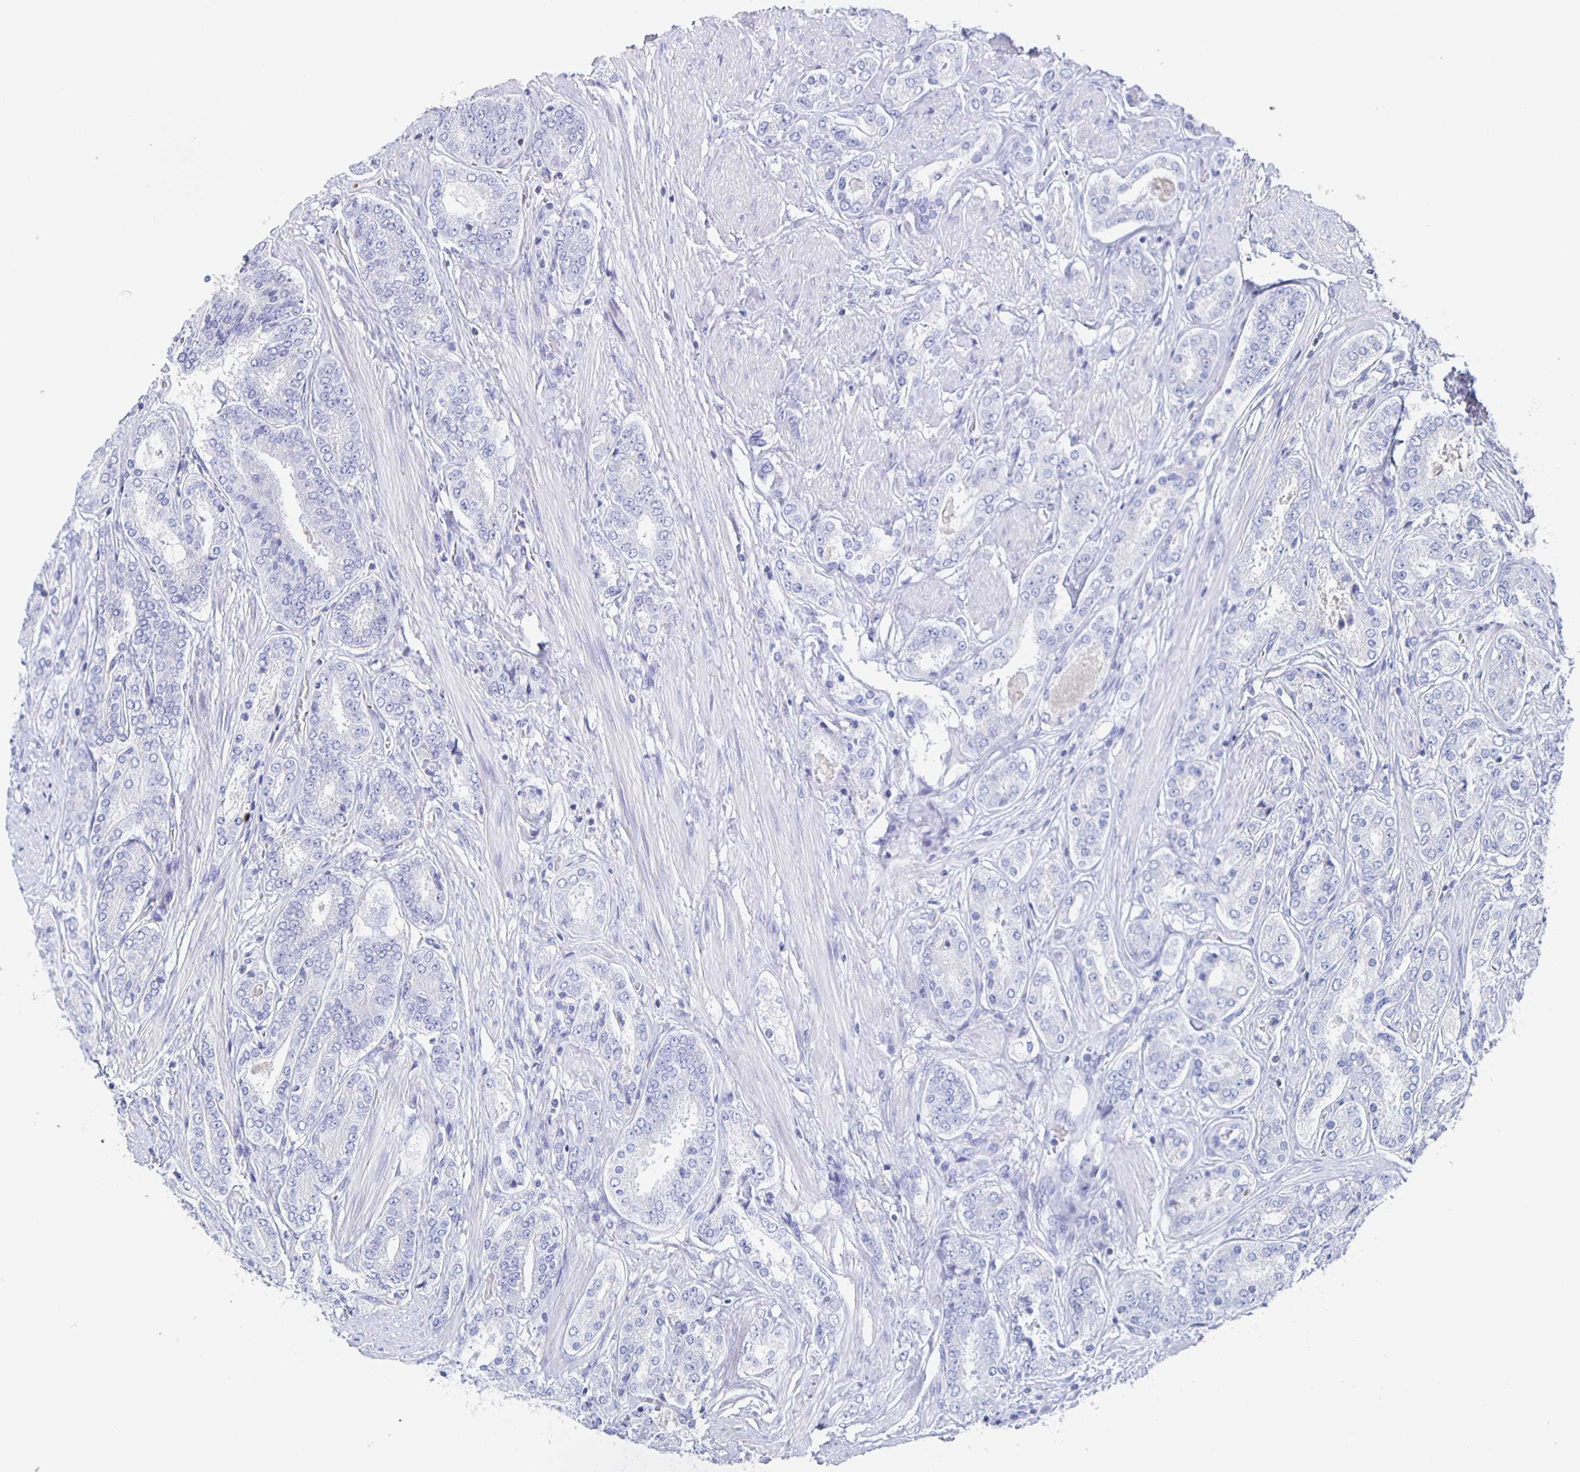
{"staining": {"intensity": "negative", "quantity": "none", "location": "none"}, "tissue": "prostate cancer", "cell_type": "Tumor cells", "image_type": "cancer", "snomed": [{"axis": "morphology", "description": "Adenocarcinoma, High grade"}, {"axis": "topography", "description": "Prostate"}], "caption": "Immunohistochemical staining of prostate cancer displays no significant staining in tumor cells.", "gene": "FGA", "patient": {"sex": "male", "age": 63}}